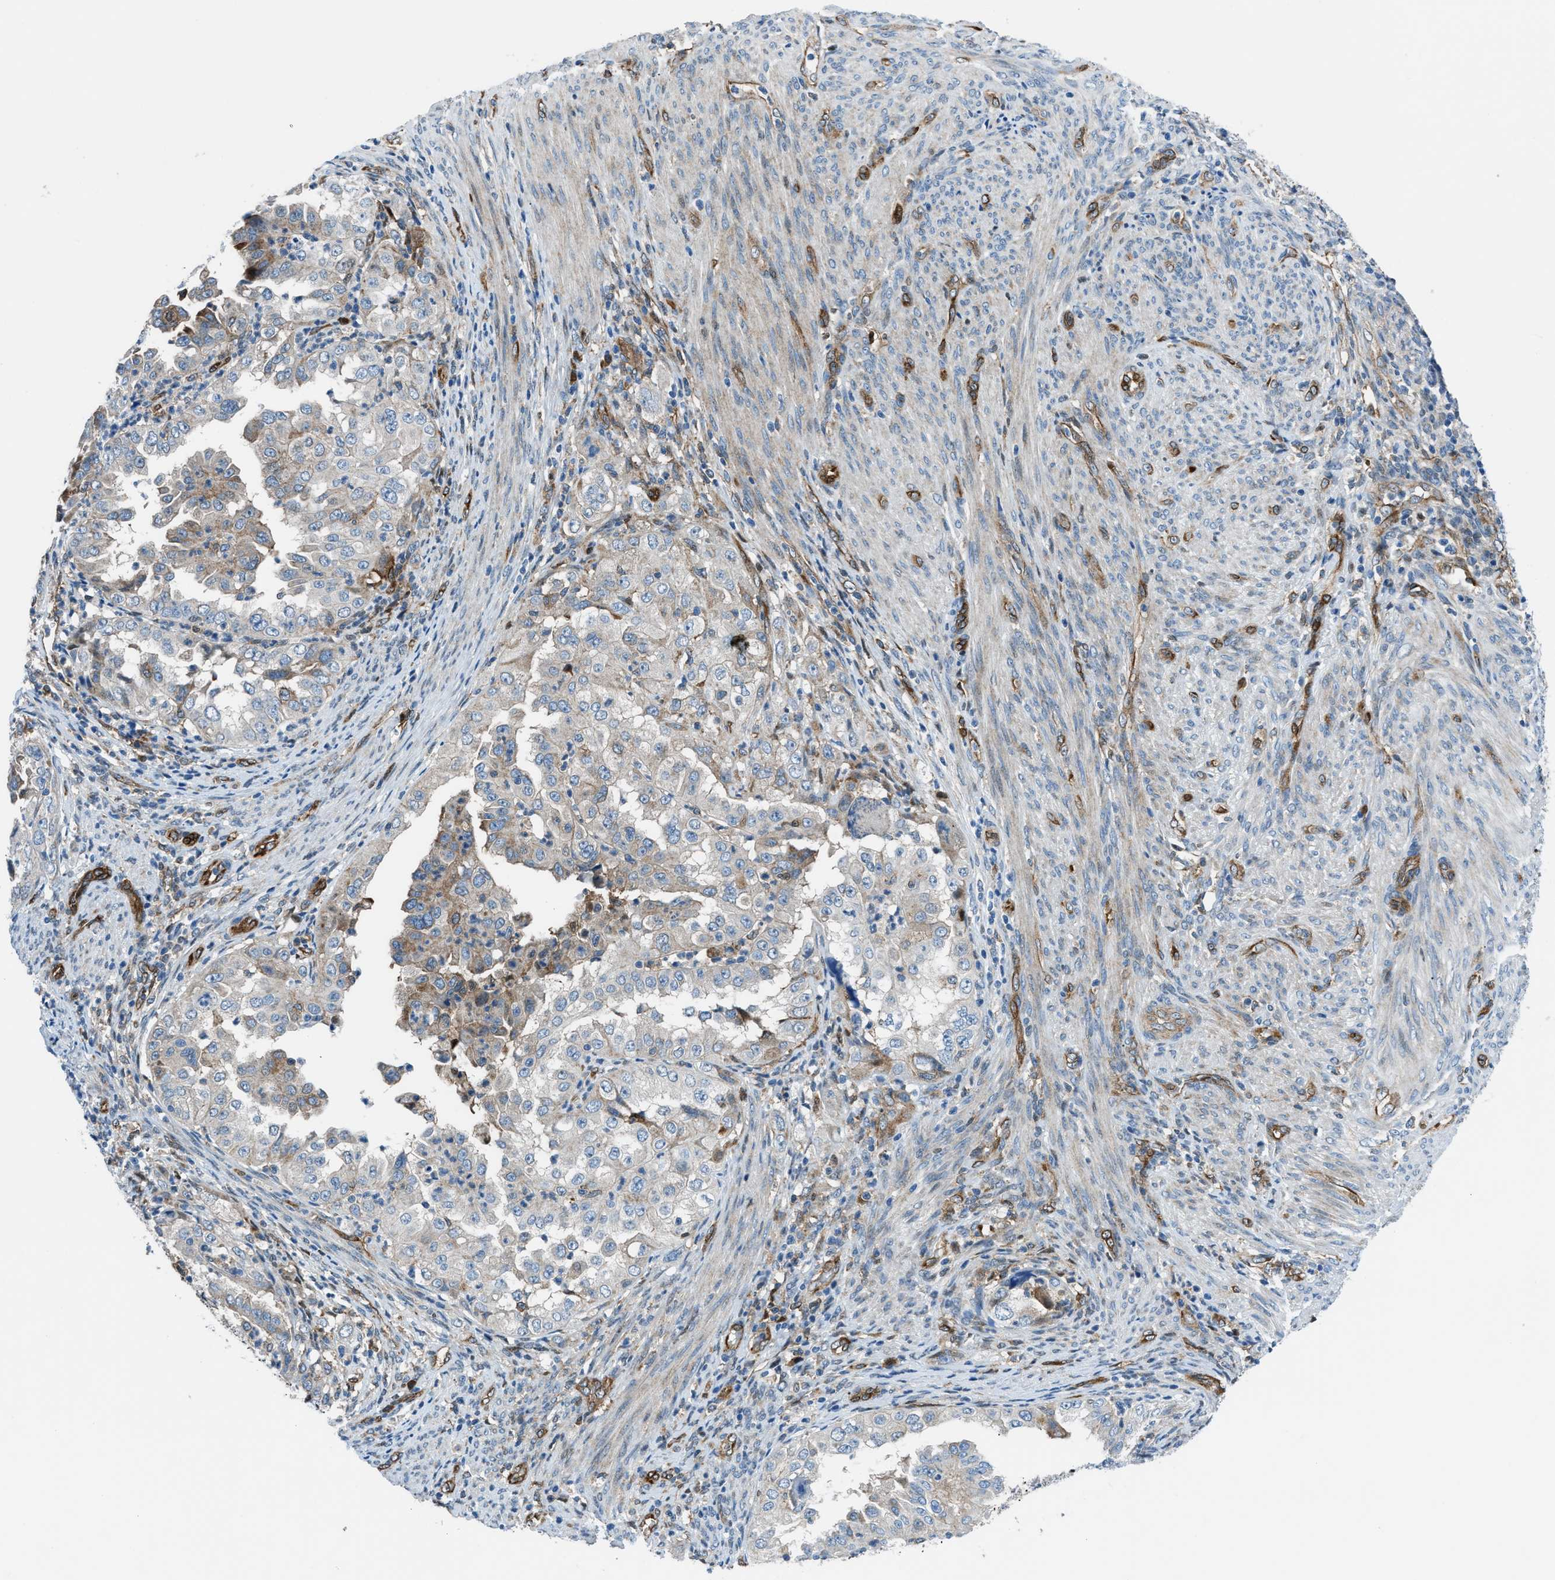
{"staining": {"intensity": "weak", "quantity": "25%-75%", "location": "cytoplasmic/membranous,nuclear"}, "tissue": "endometrial cancer", "cell_type": "Tumor cells", "image_type": "cancer", "snomed": [{"axis": "morphology", "description": "Adenocarcinoma, NOS"}, {"axis": "topography", "description": "Endometrium"}], "caption": "This photomicrograph demonstrates immunohistochemistry (IHC) staining of human endometrial cancer (adenocarcinoma), with low weak cytoplasmic/membranous and nuclear expression in approximately 25%-75% of tumor cells.", "gene": "YWHAE", "patient": {"sex": "female", "age": 85}}